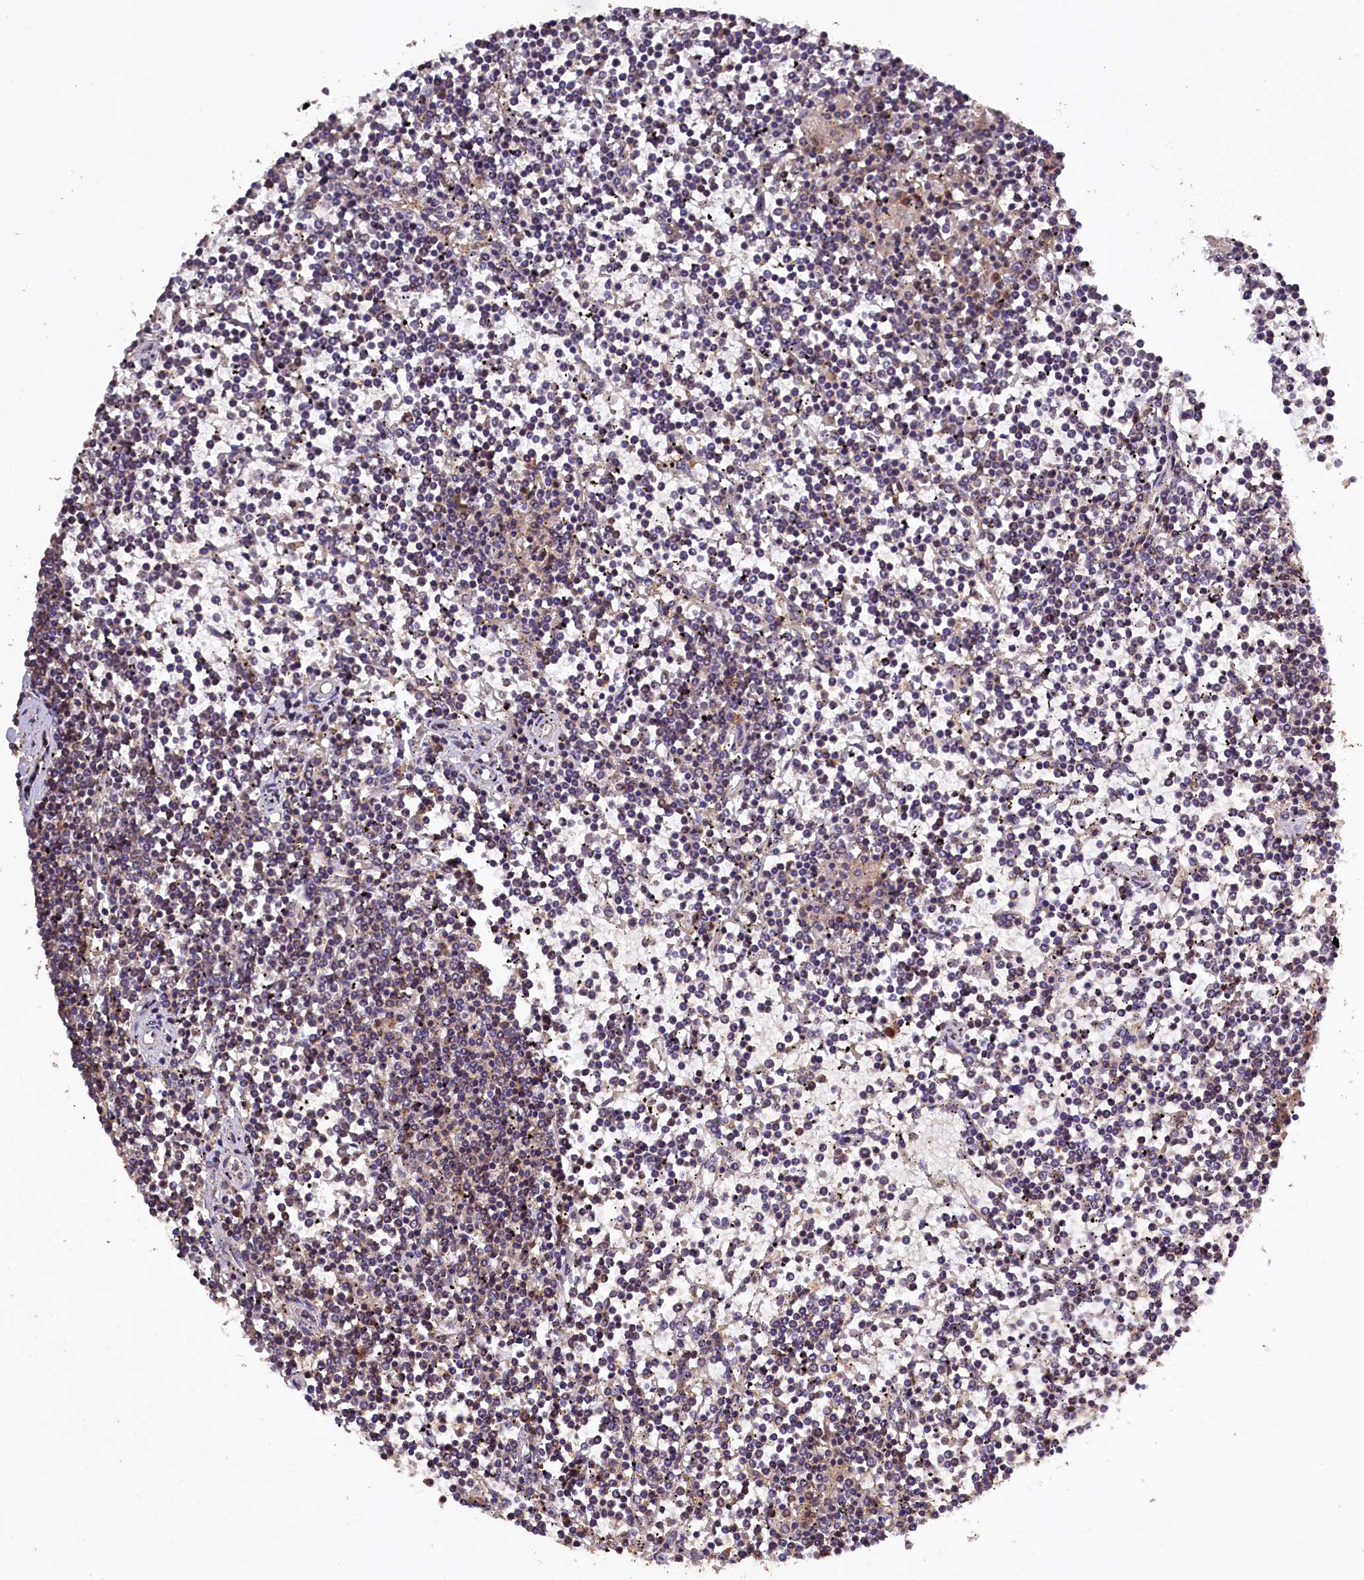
{"staining": {"intensity": "weak", "quantity": "<25%", "location": "cytoplasmic/membranous"}, "tissue": "lymphoma", "cell_type": "Tumor cells", "image_type": "cancer", "snomed": [{"axis": "morphology", "description": "Malignant lymphoma, non-Hodgkin's type, Low grade"}, {"axis": "topography", "description": "Spleen"}], "caption": "A histopathology image of human lymphoma is negative for staining in tumor cells. The staining was performed using DAB (3,3'-diaminobenzidine) to visualize the protein expression in brown, while the nuclei were stained in blue with hematoxylin (Magnification: 20x).", "gene": "KLC2", "patient": {"sex": "female", "age": 19}}